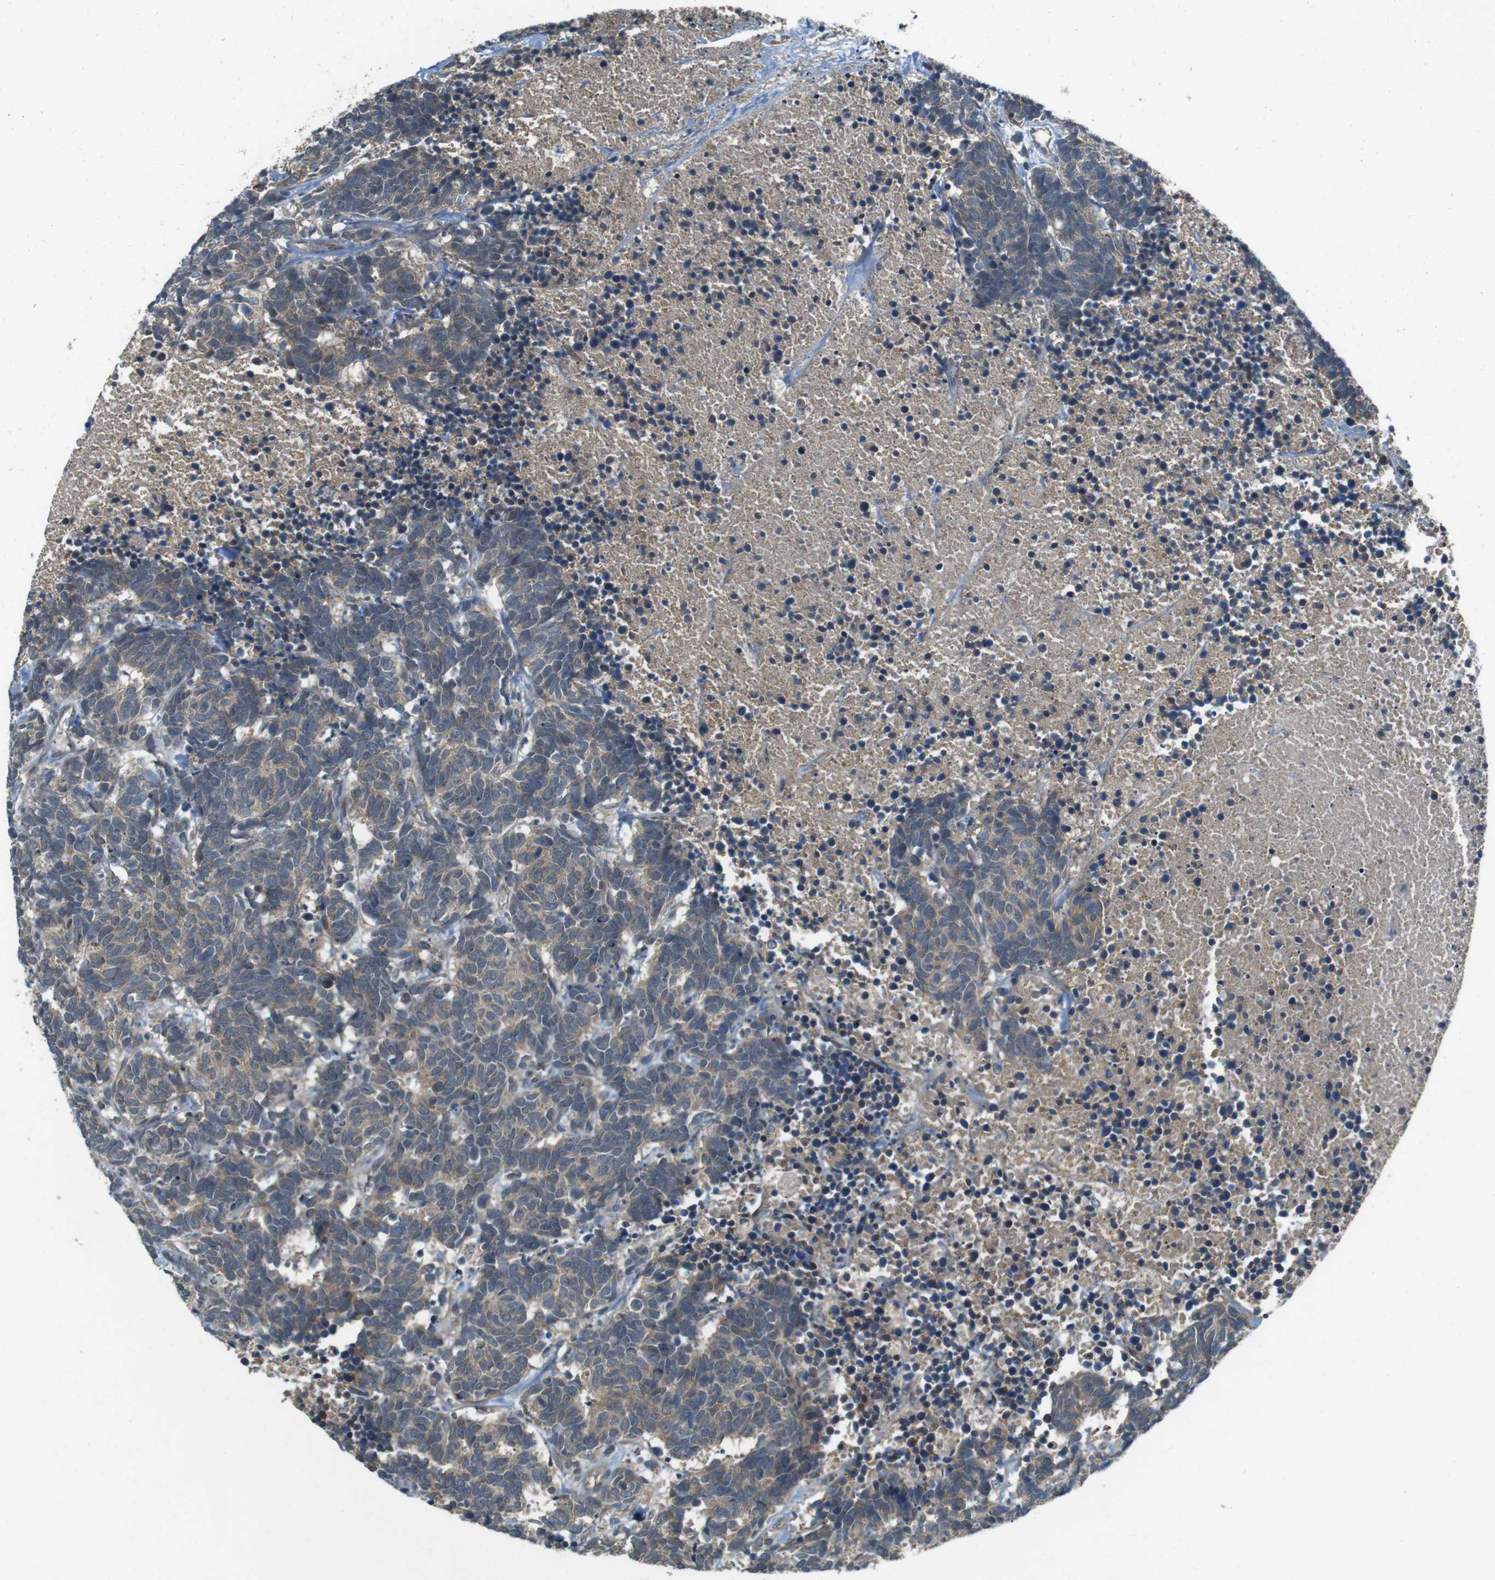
{"staining": {"intensity": "weak", "quantity": ">75%", "location": "cytoplasmic/membranous"}, "tissue": "carcinoid", "cell_type": "Tumor cells", "image_type": "cancer", "snomed": [{"axis": "morphology", "description": "Carcinoma, NOS"}, {"axis": "morphology", "description": "Carcinoid, malignant, NOS"}, {"axis": "topography", "description": "Urinary bladder"}], "caption": "Immunohistochemical staining of carcinoma reveals weak cytoplasmic/membranous protein expression in about >75% of tumor cells. The protein of interest is stained brown, and the nuclei are stained in blue (DAB IHC with brightfield microscopy, high magnification).", "gene": "IFFO2", "patient": {"sex": "male", "age": 57}}